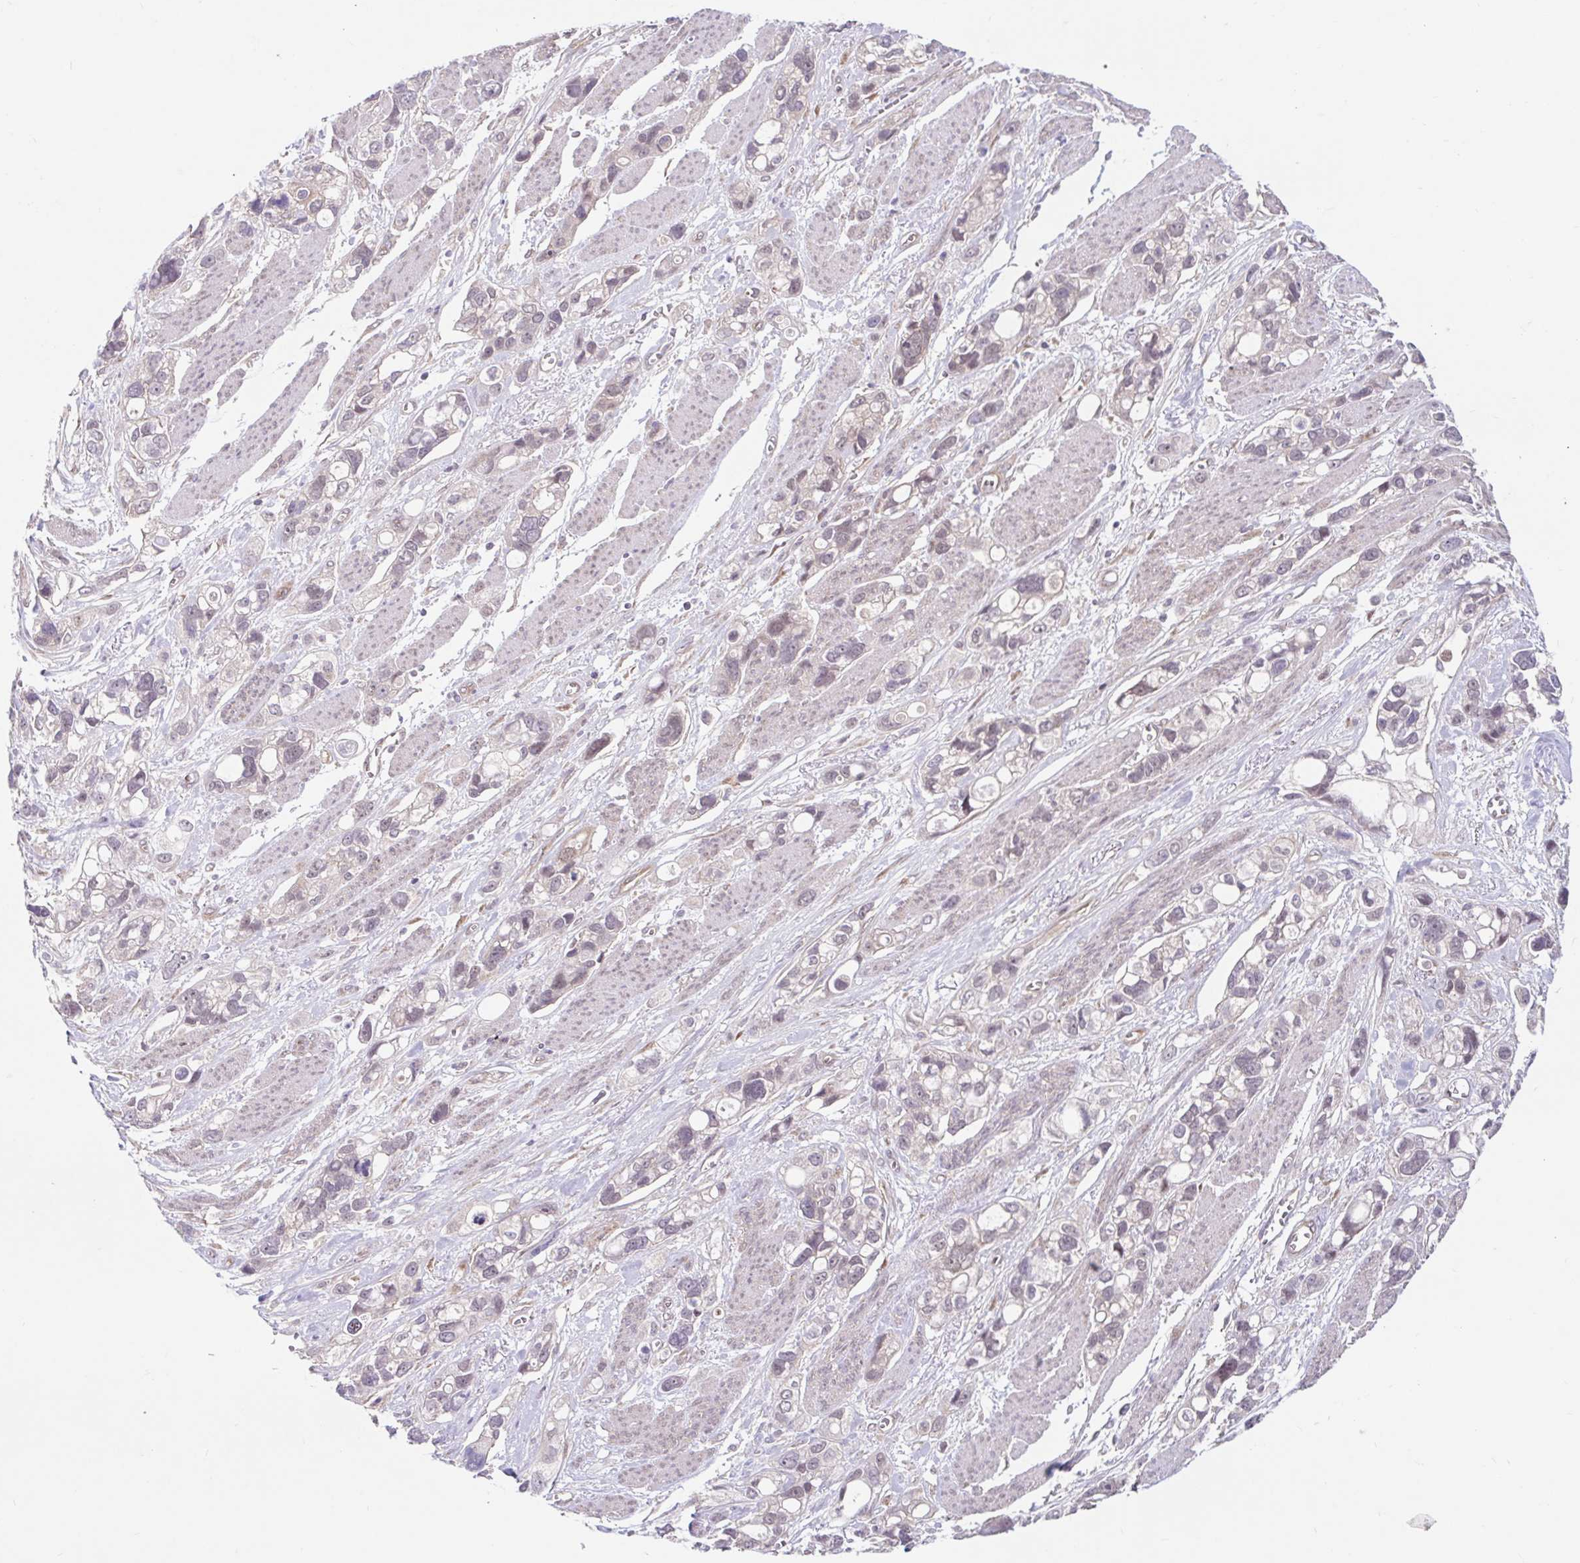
{"staining": {"intensity": "weak", "quantity": "<25%", "location": "nuclear"}, "tissue": "stomach cancer", "cell_type": "Tumor cells", "image_type": "cancer", "snomed": [{"axis": "morphology", "description": "Adenocarcinoma, NOS"}, {"axis": "topography", "description": "Stomach, upper"}], "caption": "Stomach cancer (adenocarcinoma) was stained to show a protein in brown. There is no significant expression in tumor cells.", "gene": "HFE", "patient": {"sex": "female", "age": 81}}